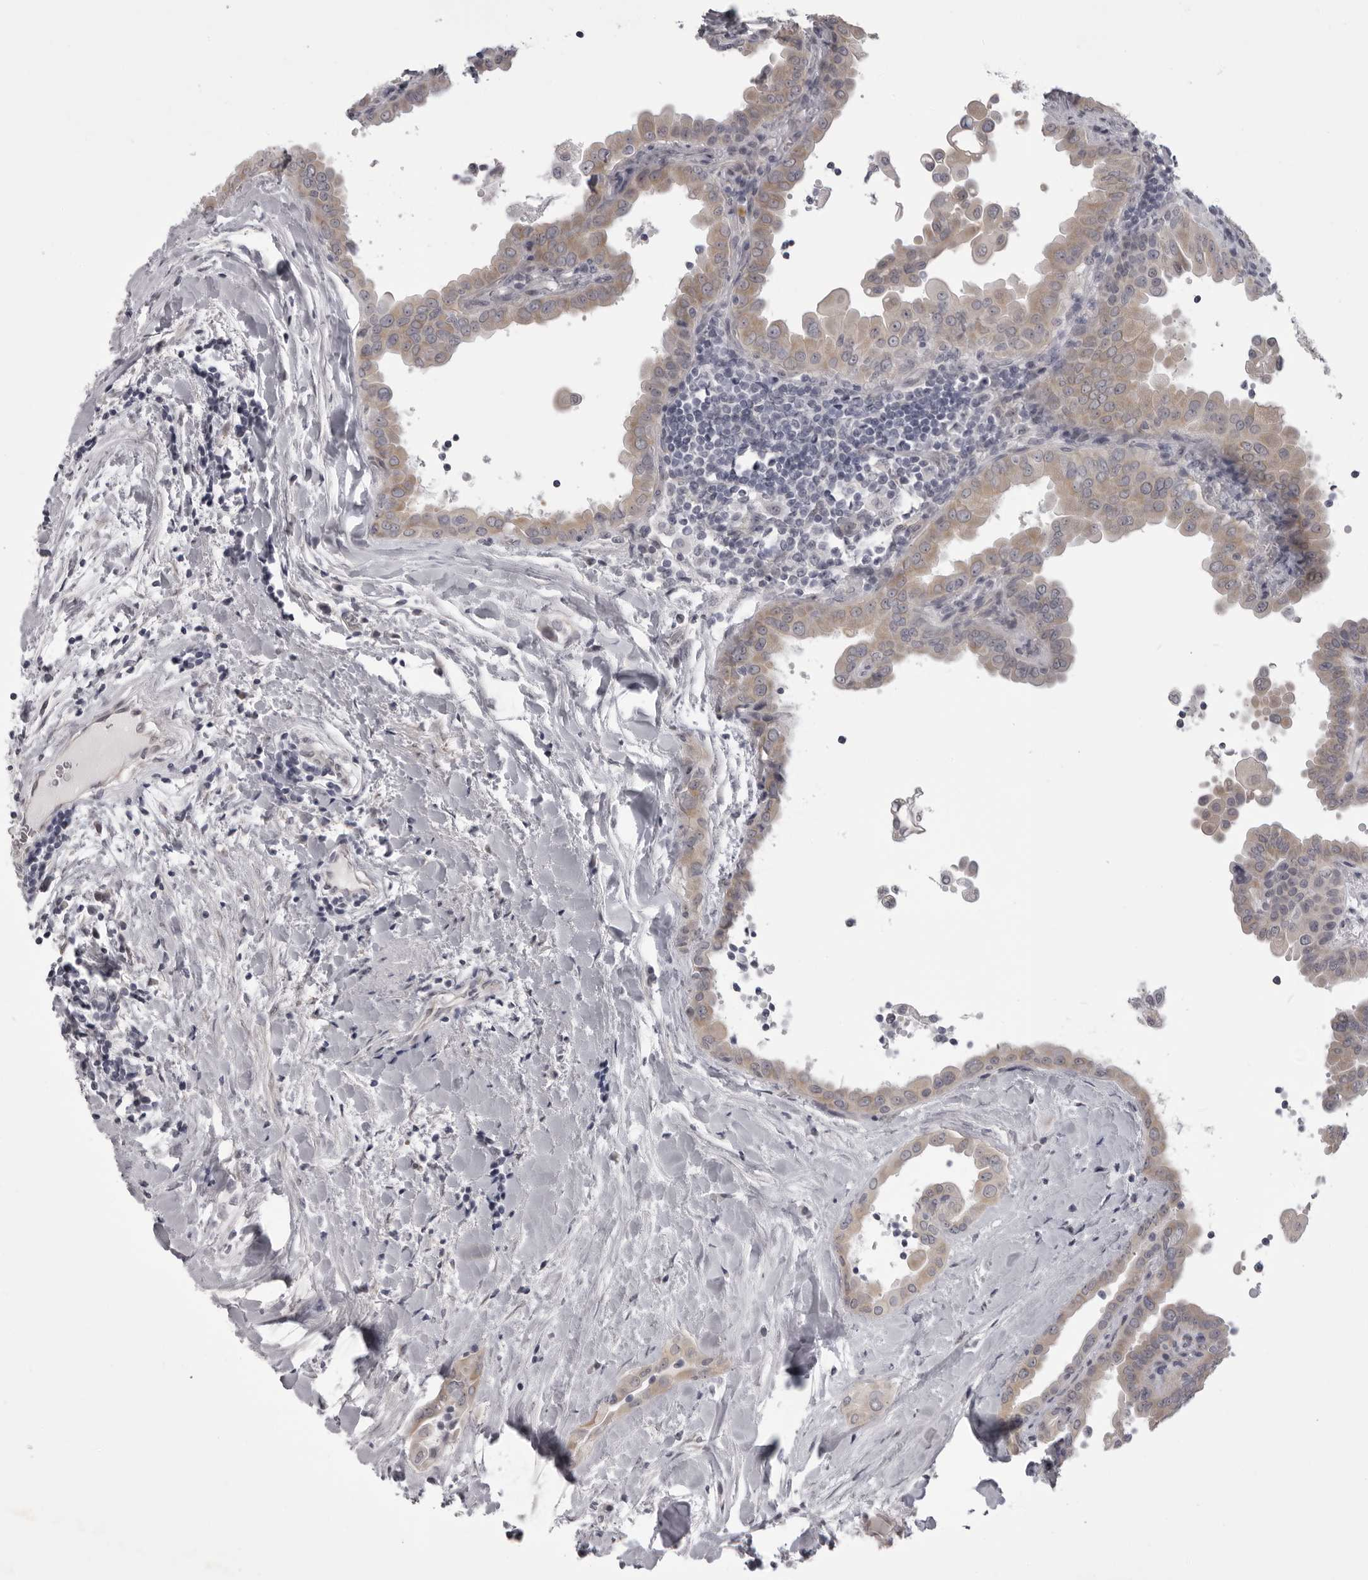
{"staining": {"intensity": "weak", "quantity": "25%-75%", "location": "cytoplasmic/membranous"}, "tissue": "thyroid cancer", "cell_type": "Tumor cells", "image_type": "cancer", "snomed": [{"axis": "morphology", "description": "Papillary adenocarcinoma, NOS"}, {"axis": "topography", "description": "Thyroid gland"}], "caption": "Immunohistochemical staining of human thyroid cancer (papillary adenocarcinoma) displays low levels of weak cytoplasmic/membranous protein positivity in about 25%-75% of tumor cells. Nuclei are stained in blue.", "gene": "EPHA10", "patient": {"sex": "male", "age": 33}}